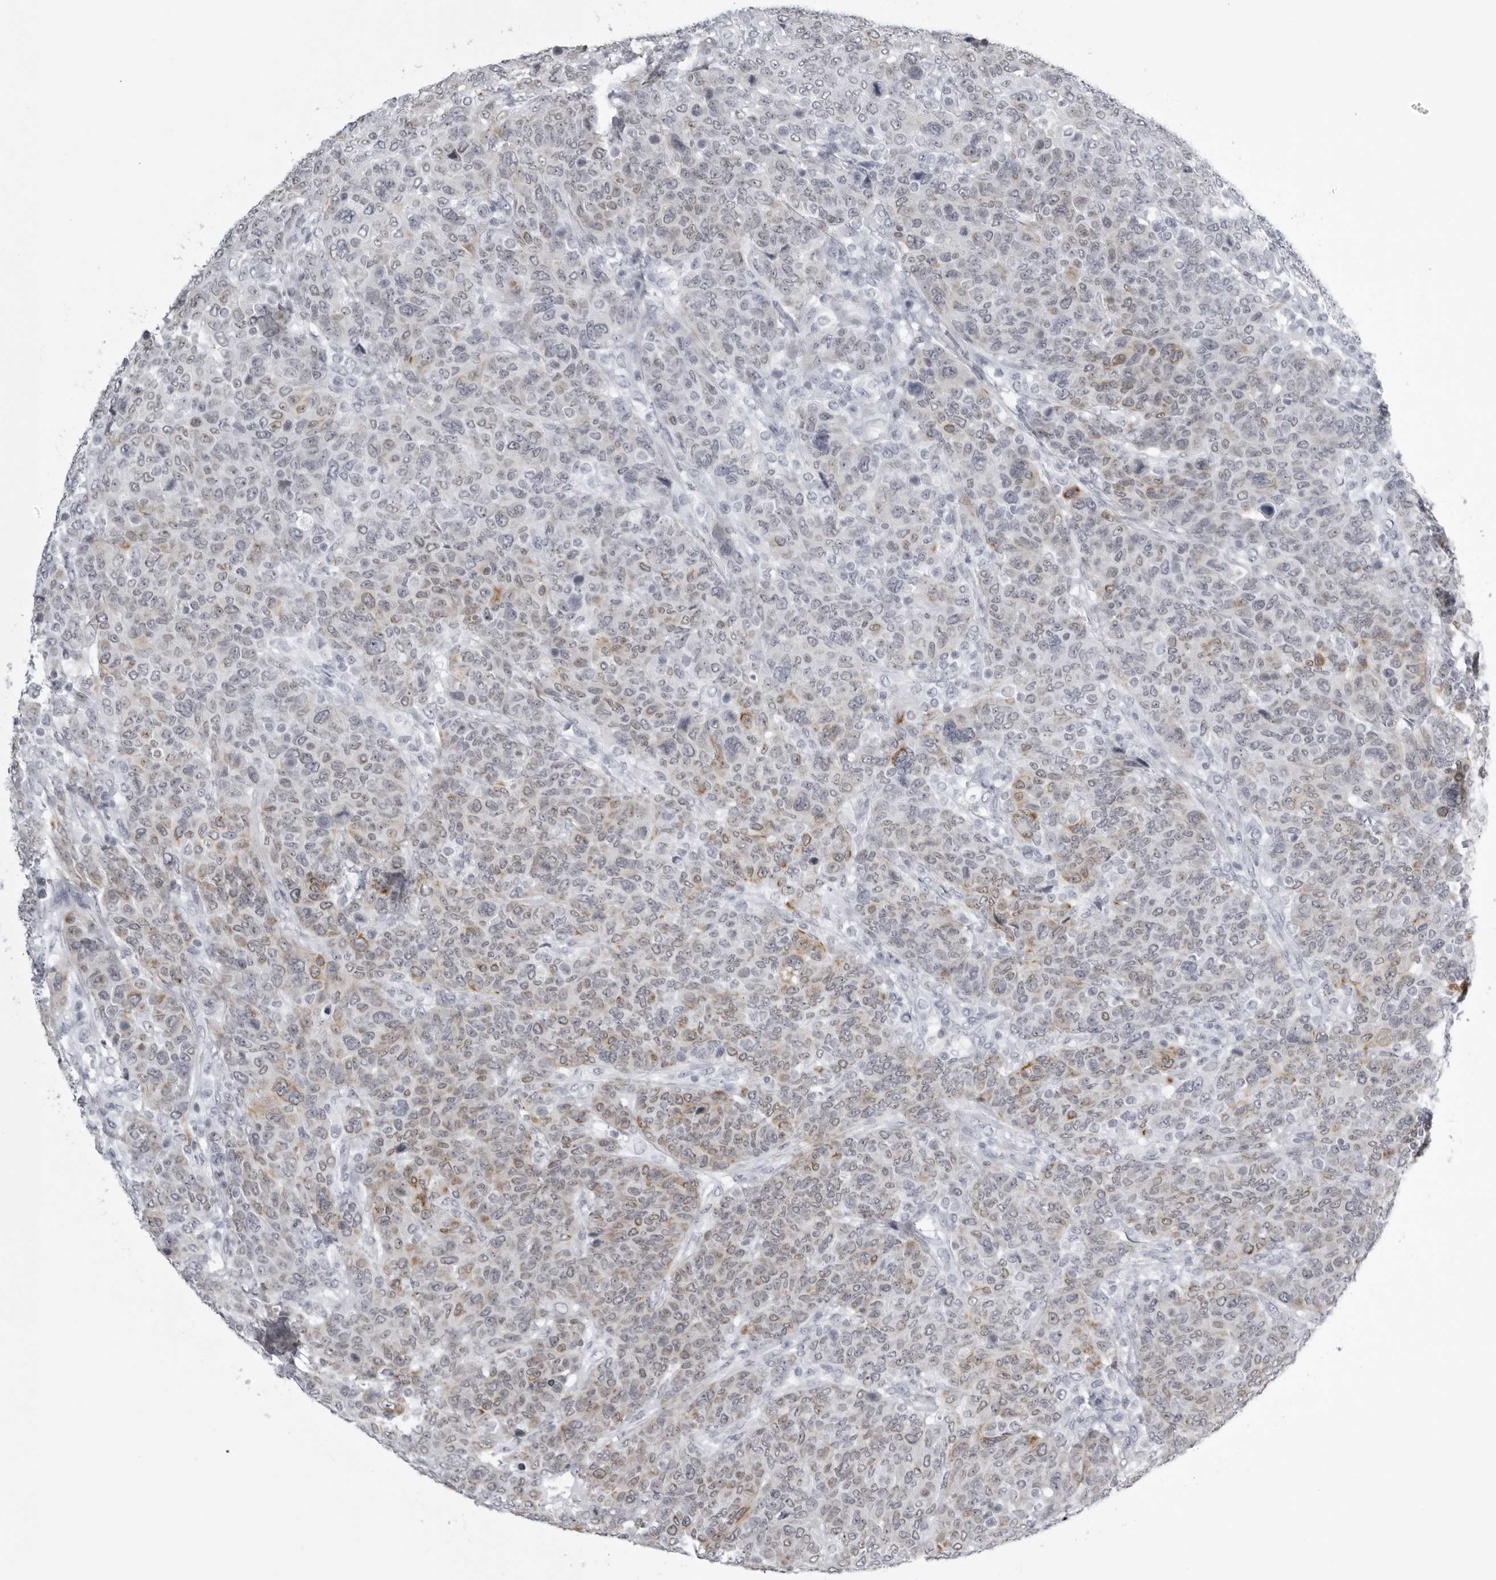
{"staining": {"intensity": "moderate", "quantity": "<25%", "location": "cytoplasmic/membranous"}, "tissue": "breast cancer", "cell_type": "Tumor cells", "image_type": "cancer", "snomed": [{"axis": "morphology", "description": "Duct carcinoma"}, {"axis": "topography", "description": "Breast"}], "caption": "A brown stain highlights moderate cytoplasmic/membranous staining of a protein in human breast infiltrating ductal carcinoma tumor cells. Nuclei are stained in blue.", "gene": "UROD", "patient": {"sex": "female", "age": 37}}